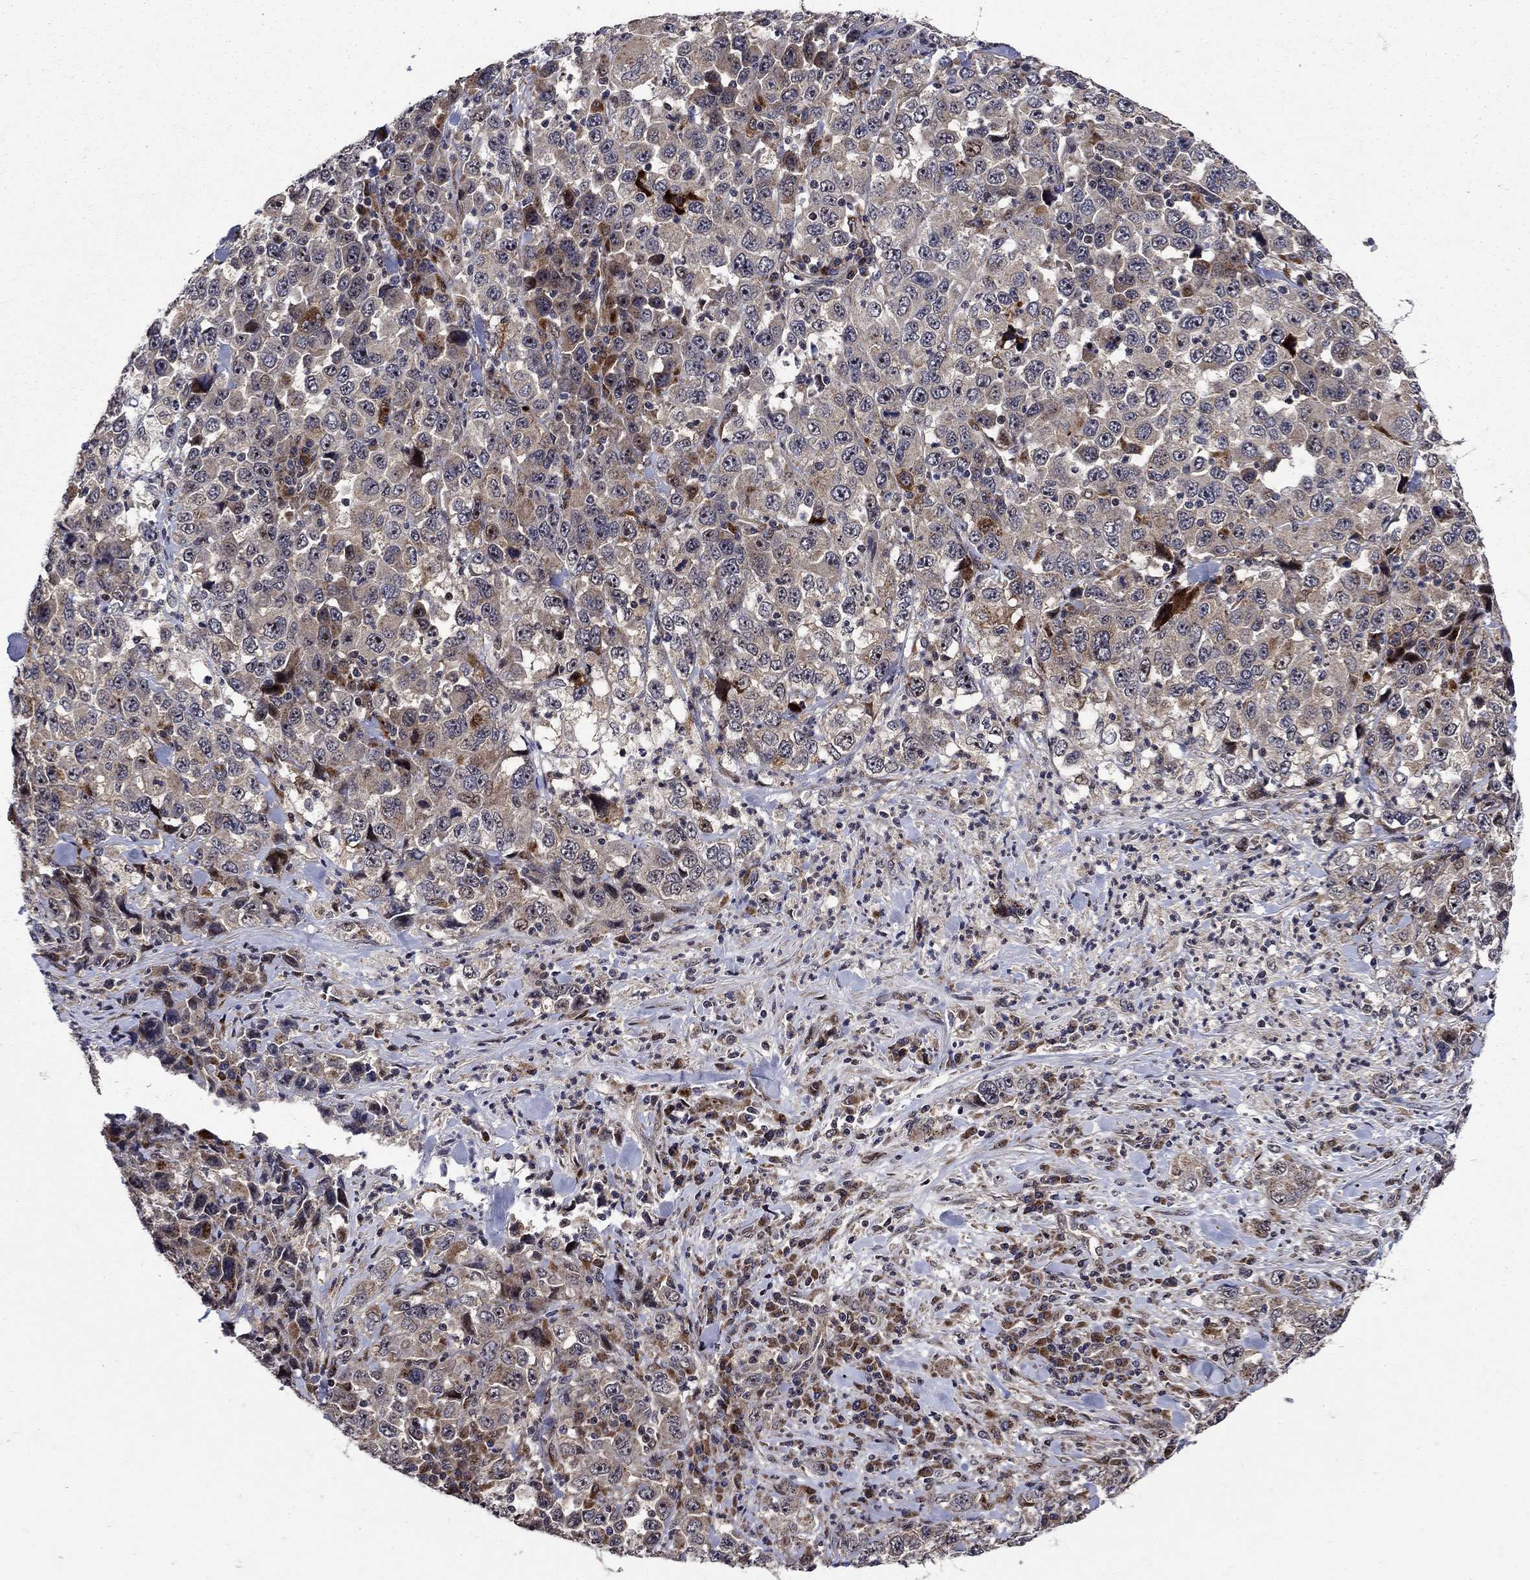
{"staining": {"intensity": "moderate", "quantity": "<25%", "location": "cytoplasmic/membranous"}, "tissue": "stomach cancer", "cell_type": "Tumor cells", "image_type": "cancer", "snomed": [{"axis": "morphology", "description": "Normal tissue, NOS"}, {"axis": "morphology", "description": "Adenocarcinoma, NOS"}, {"axis": "topography", "description": "Stomach, upper"}, {"axis": "topography", "description": "Stomach"}], "caption": "Moderate cytoplasmic/membranous protein expression is seen in approximately <25% of tumor cells in adenocarcinoma (stomach).", "gene": "AGTPBP1", "patient": {"sex": "male", "age": 59}}